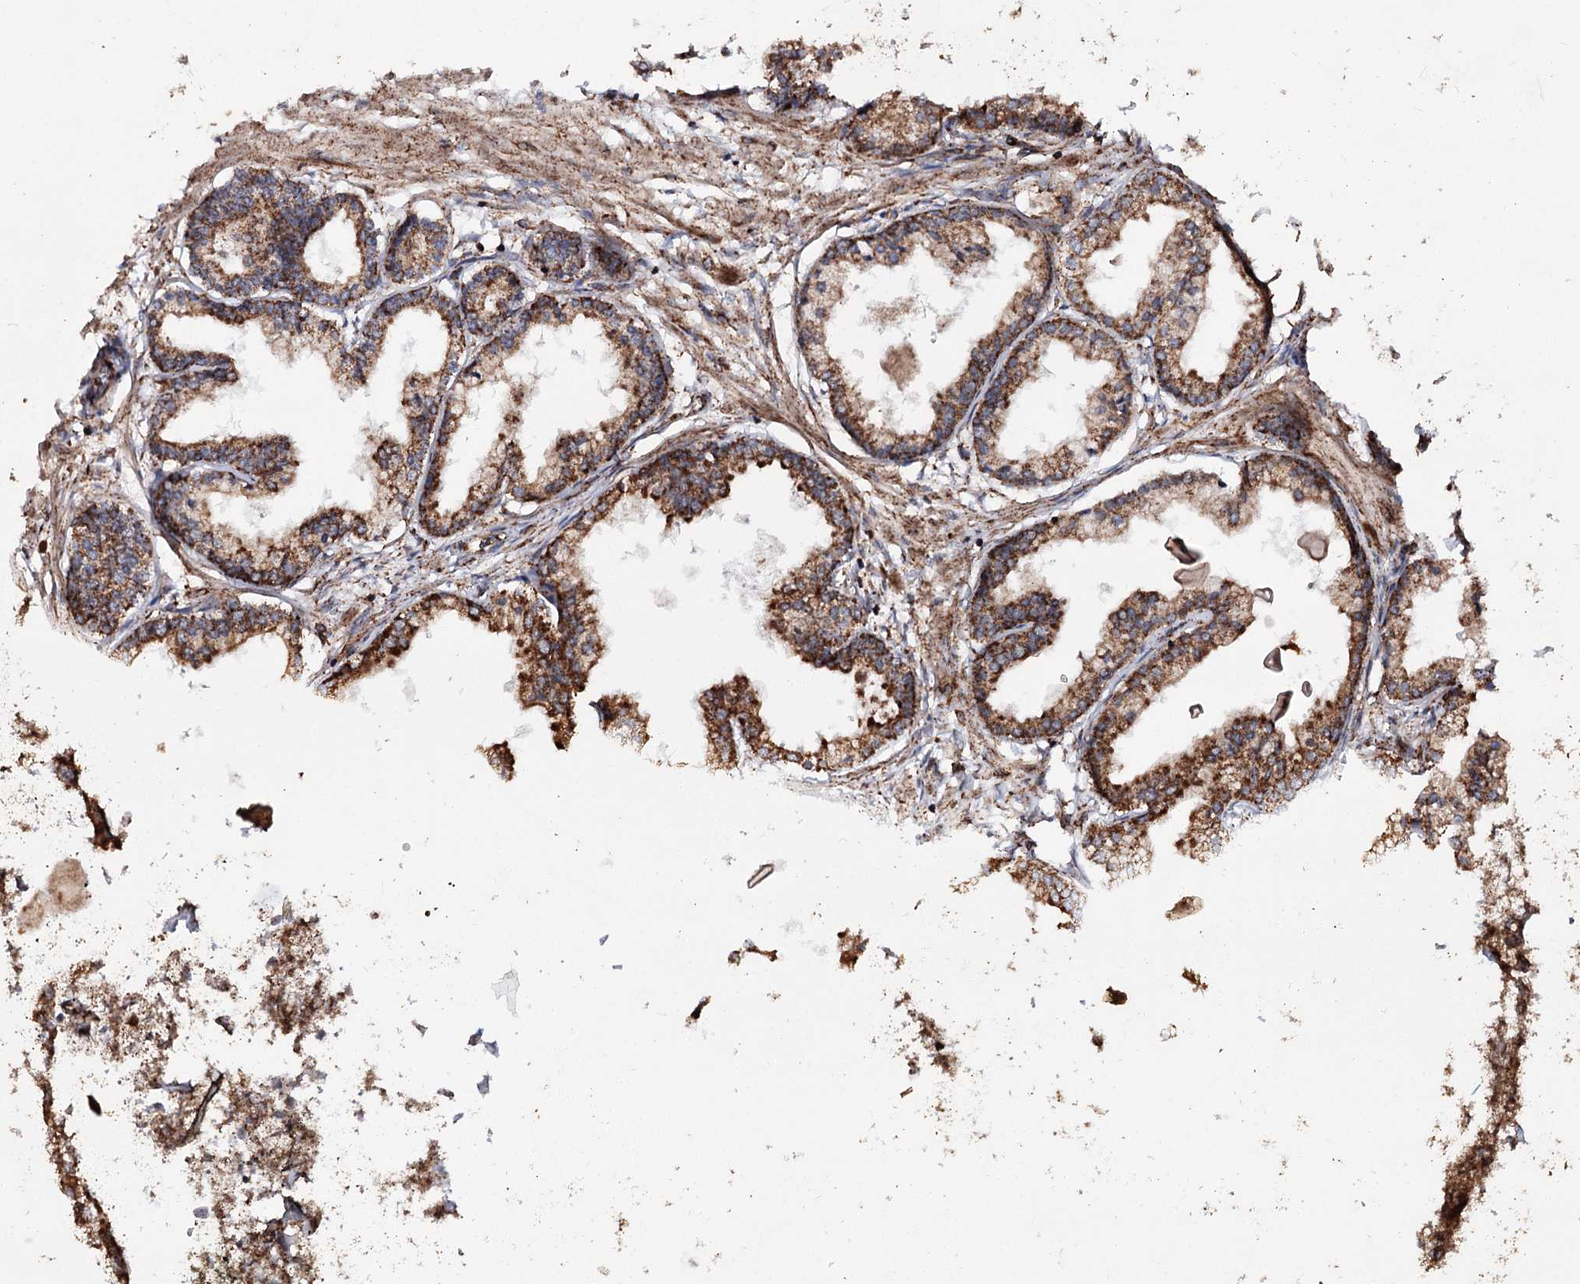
{"staining": {"intensity": "strong", "quantity": ">75%", "location": "cytoplasmic/membranous"}, "tissue": "prostate cancer", "cell_type": "Tumor cells", "image_type": "cancer", "snomed": [{"axis": "morphology", "description": "Adenocarcinoma, High grade"}, {"axis": "topography", "description": "Prostate"}], "caption": "Strong cytoplasmic/membranous protein positivity is present in about >75% of tumor cells in prostate high-grade adenocarcinoma.", "gene": "FGFR1OP2", "patient": {"sex": "male", "age": 68}}